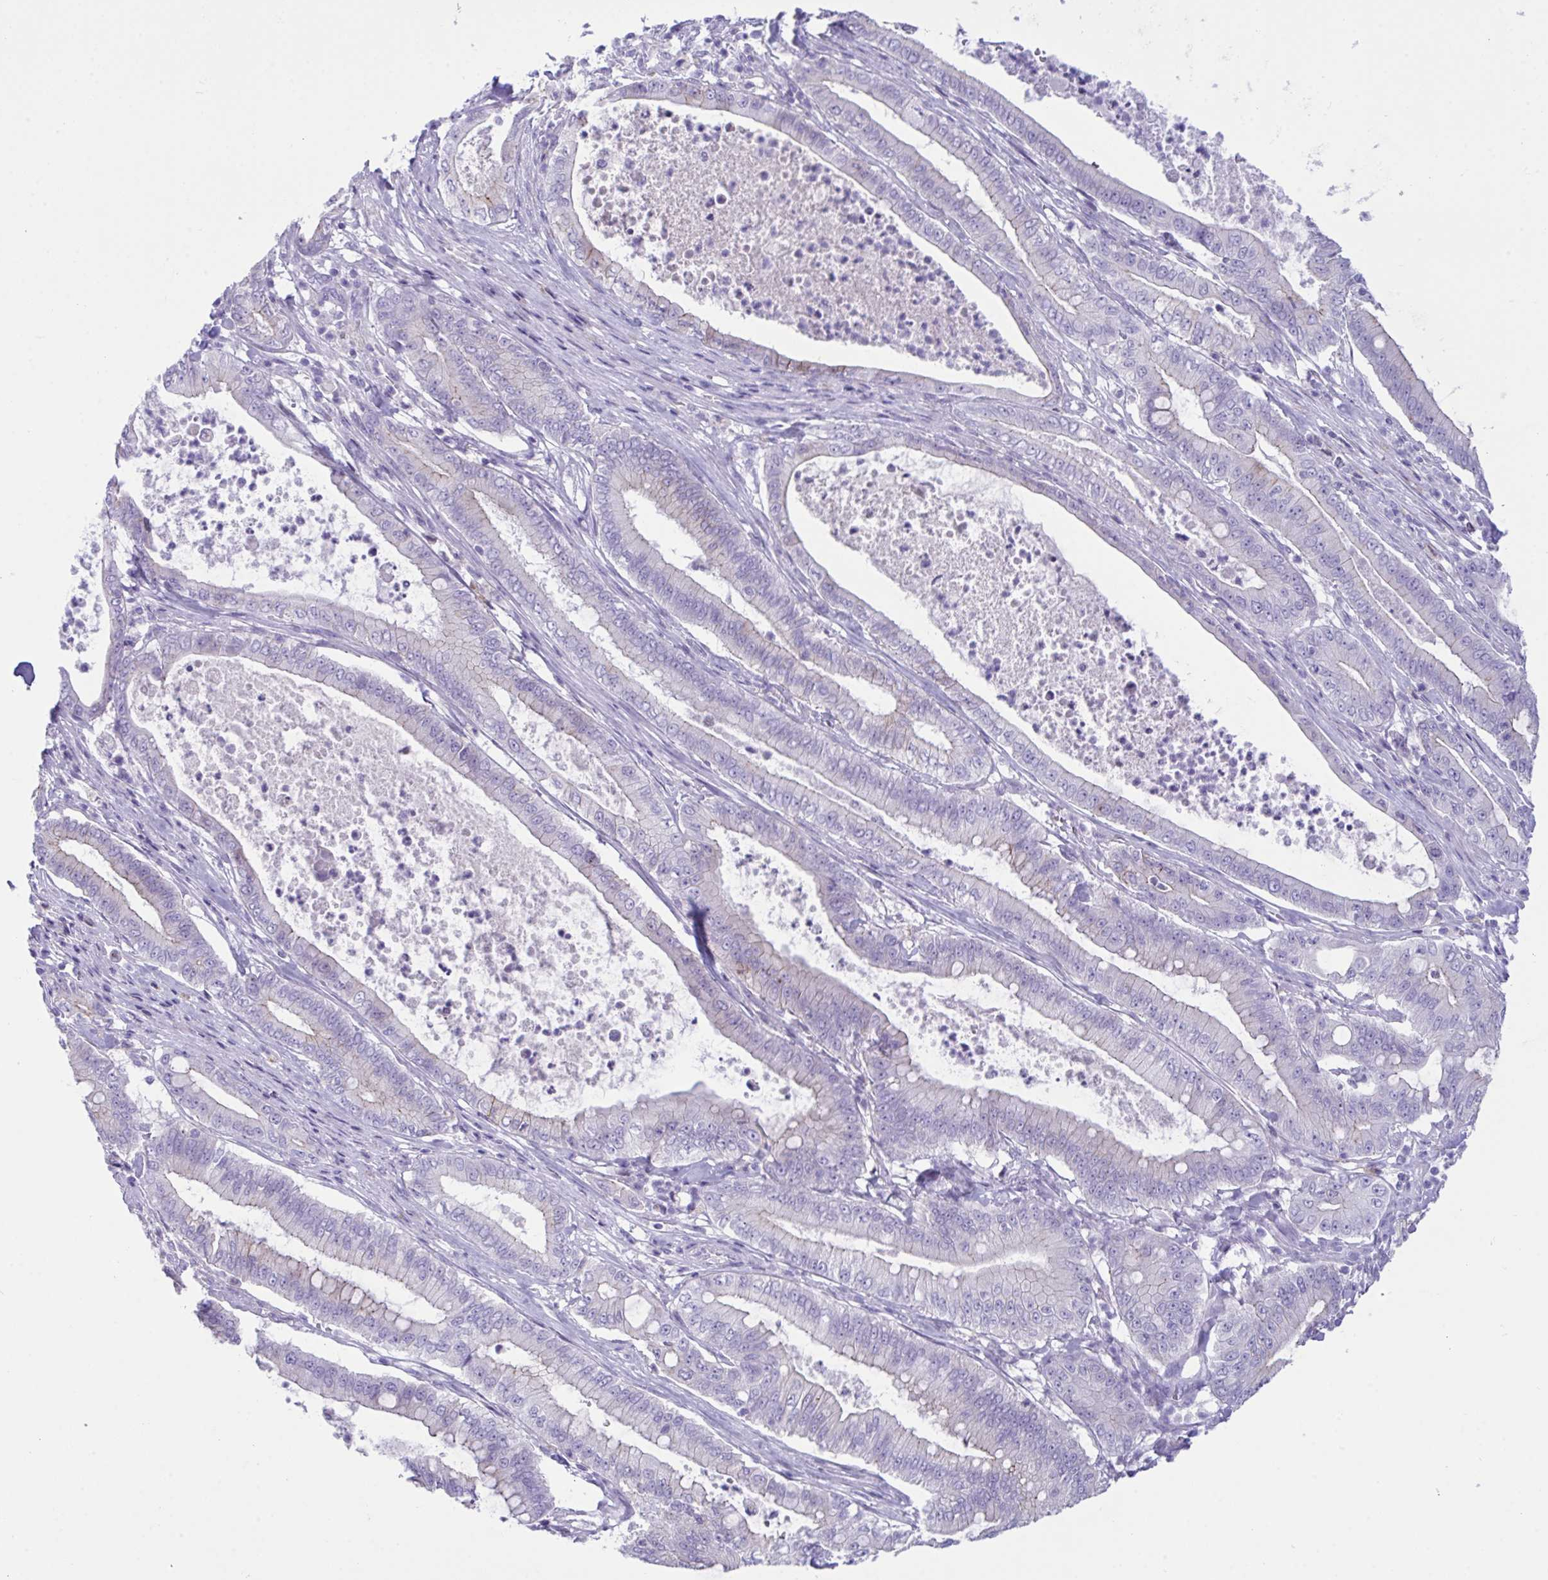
{"staining": {"intensity": "weak", "quantity": "<25%", "location": "cytoplasmic/membranous"}, "tissue": "pancreatic cancer", "cell_type": "Tumor cells", "image_type": "cancer", "snomed": [{"axis": "morphology", "description": "Adenocarcinoma, NOS"}, {"axis": "topography", "description": "Pancreas"}], "caption": "This image is of adenocarcinoma (pancreatic) stained with immunohistochemistry (IHC) to label a protein in brown with the nuclei are counter-stained blue. There is no positivity in tumor cells. Nuclei are stained in blue.", "gene": "GLB1L2", "patient": {"sex": "male", "age": 71}}